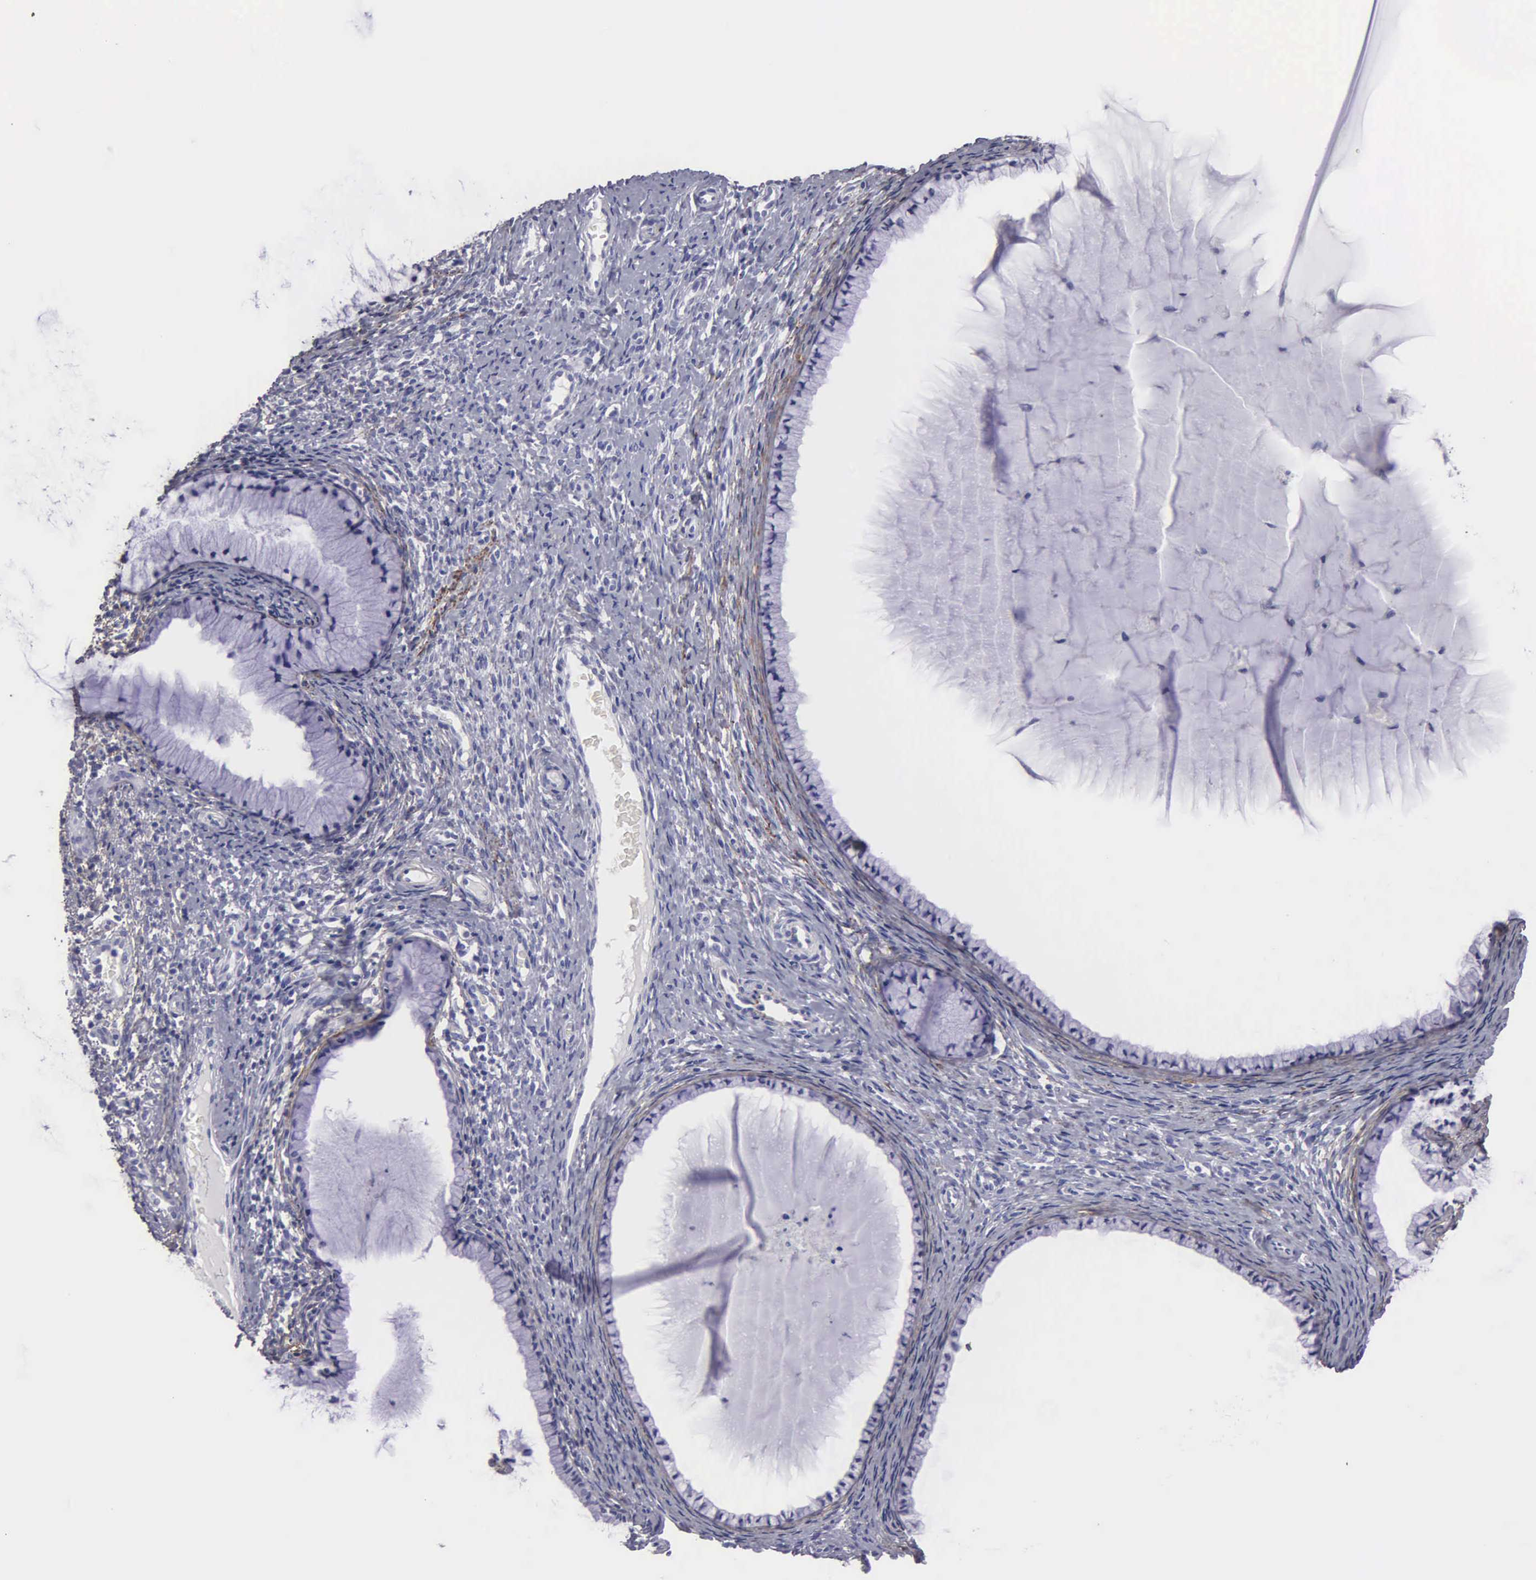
{"staining": {"intensity": "negative", "quantity": "none", "location": "none"}, "tissue": "cervix", "cell_type": "Glandular cells", "image_type": "normal", "snomed": [{"axis": "morphology", "description": "Normal tissue, NOS"}, {"axis": "topography", "description": "Cervix"}], "caption": "Histopathology image shows no protein positivity in glandular cells of normal cervix.", "gene": "FBLN5", "patient": {"sex": "female", "age": 70}}